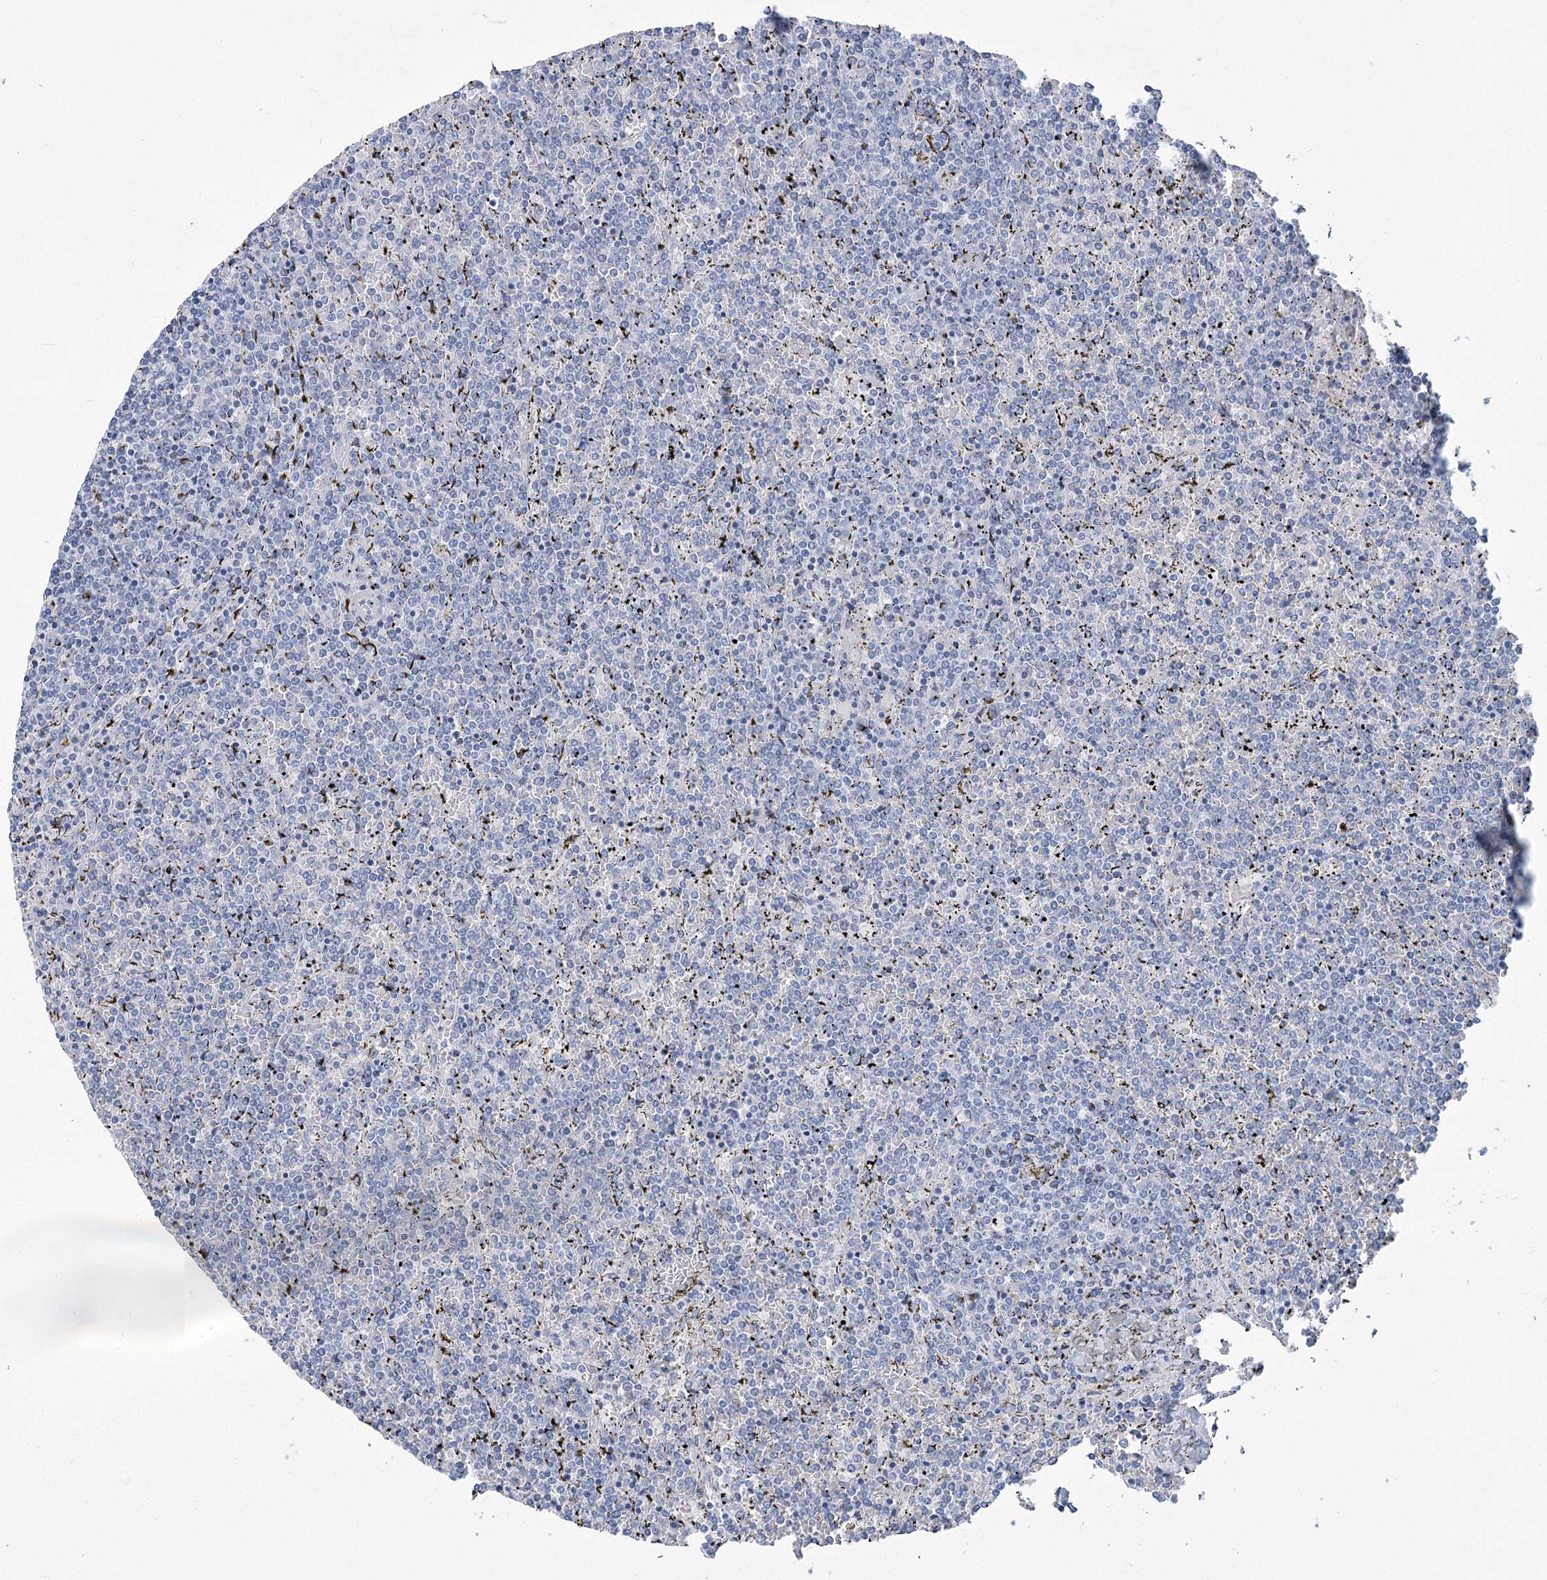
{"staining": {"intensity": "negative", "quantity": "none", "location": "none"}, "tissue": "lymphoma", "cell_type": "Tumor cells", "image_type": "cancer", "snomed": [{"axis": "morphology", "description": "Malignant lymphoma, non-Hodgkin's type, Low grade"}, {"axis": "topography", "description": "Spleen"}], "caption": "The immunohistochemistry micrograph has no significant expression in tumor cells of low-grade malignant lymphoma, non-Hodgkin's type tissue.", "gene": "SLC9A3", "patient": {"sex": "female", "age": 19}}